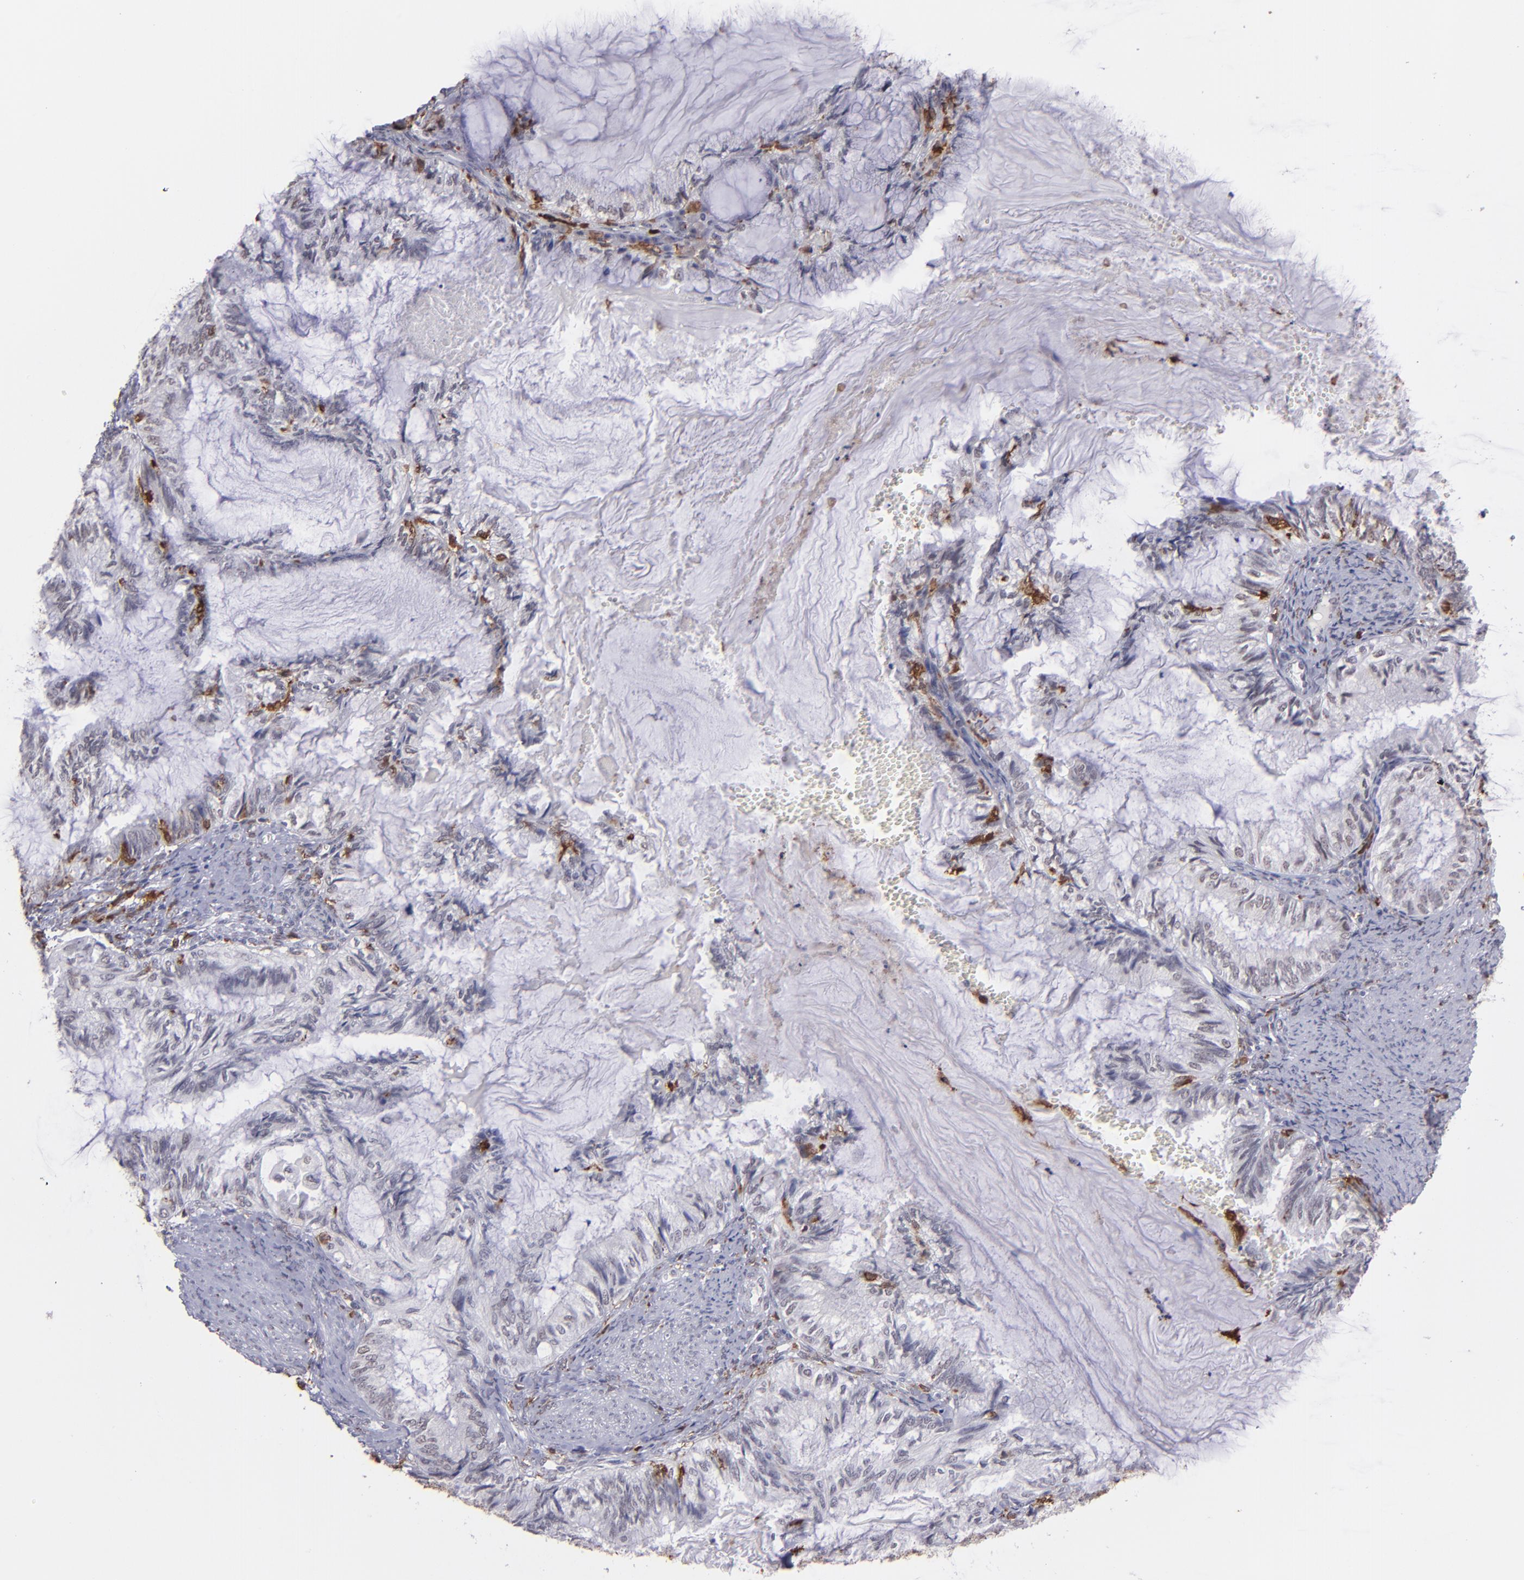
{"staining": {"intensity": "negative", "quantity": "none", "location": "none"}, "tissue": "endometrial cancer", "cell_type": "Tumor cells", "image_type": "cancer", "snomed": [{"axis": "morphology", "description": "Adenocarcinoma, NOS"}, {"axis": "topography", "description": "Endometrium"}], "caption": "Immunohistochemistry (IHC) image of human endometrial cancer stained for a protein (brown), which shows no positivity in tumor cells.", "gene": "NCF2", "patient": {"sex": "female", "age": 86}}